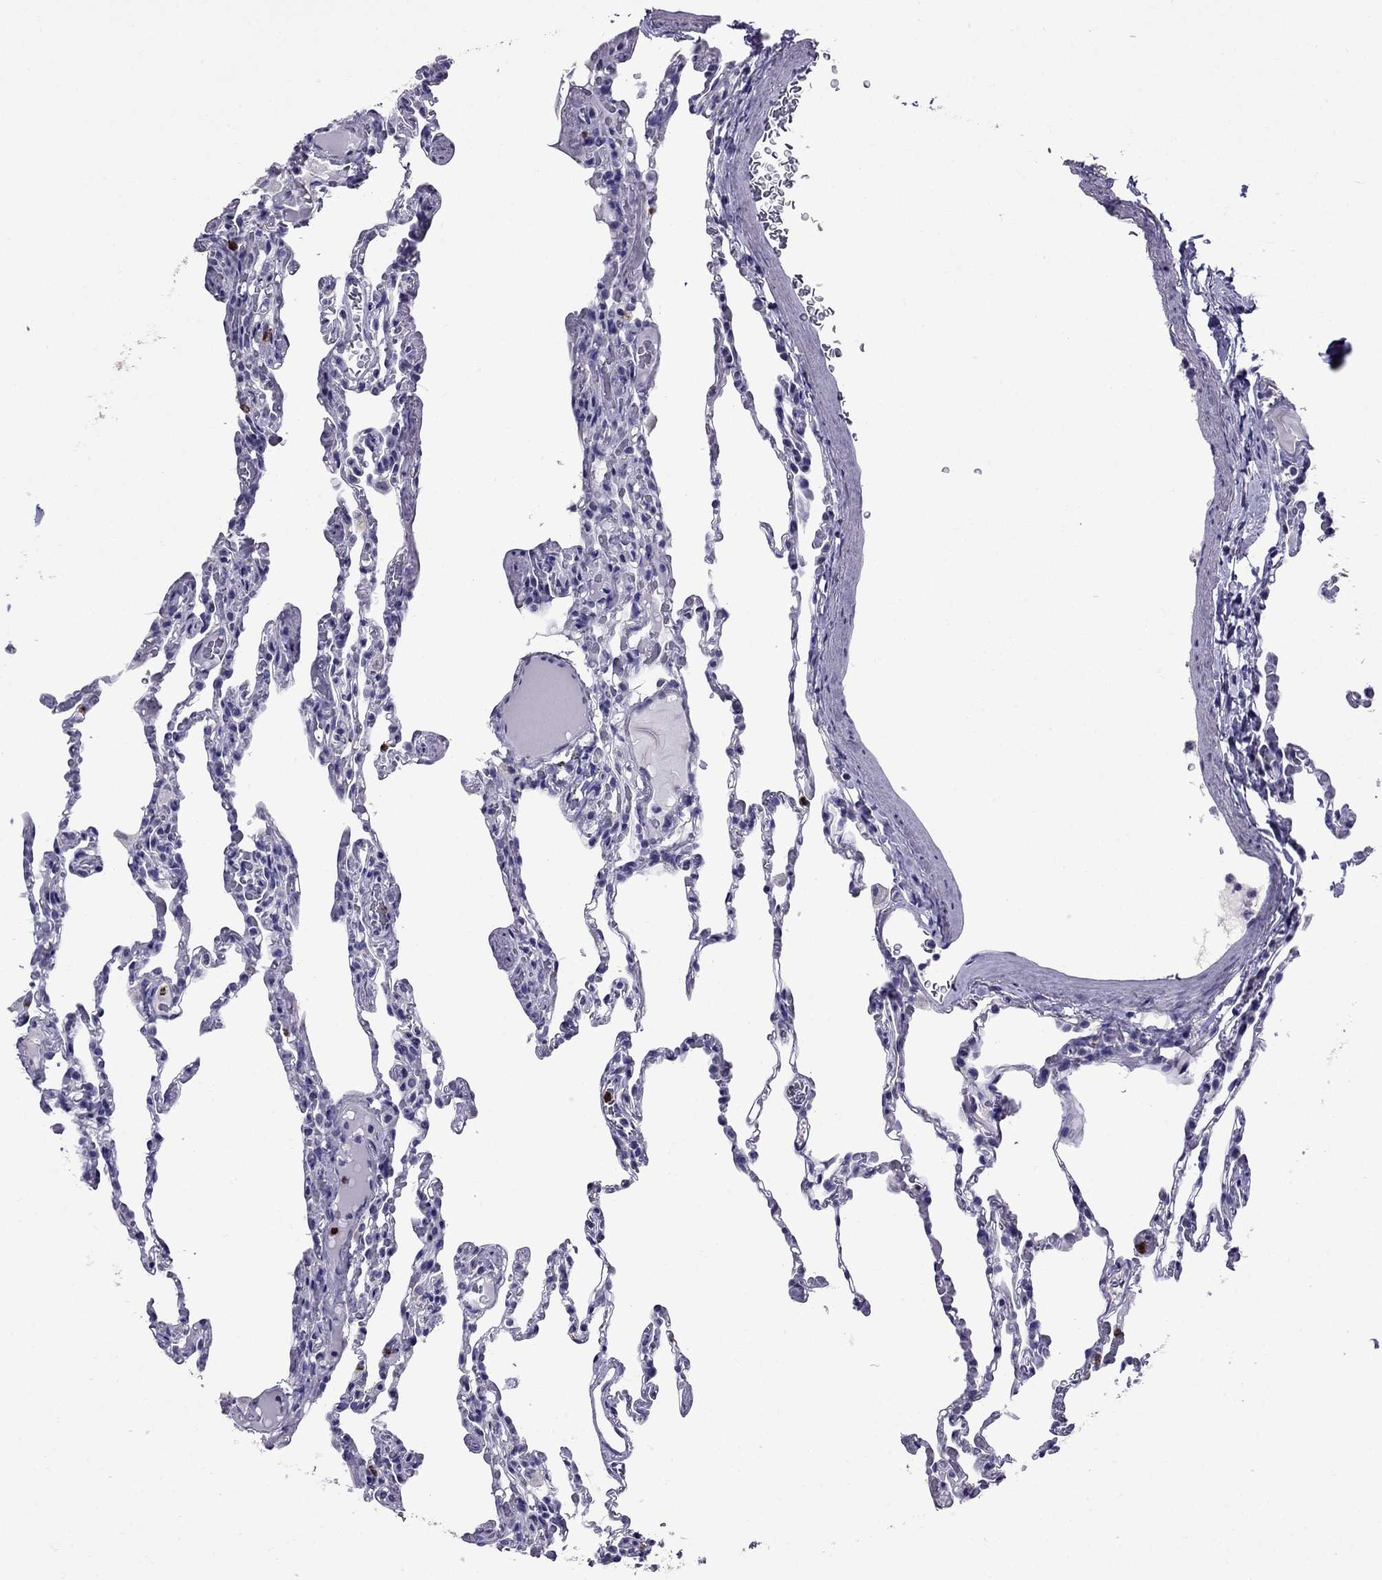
{"staining": {"intensity": "negative", "quantity": "none", "location": "none"}, "tissue": "lung", "cell_type": "Alveolar cells", "image_type": "normal", "snomed": [{"axis": "morphology", "description": "Normal tissue, NOS"}, {"axis": "topography", "description": "Lung"}], "caption": "Photomicrograph shows no significant protein positivity in alveolar cells of unremarkable lung.", "gene": "OLFM4", "patient": {"sex": "female", "age": 43}}